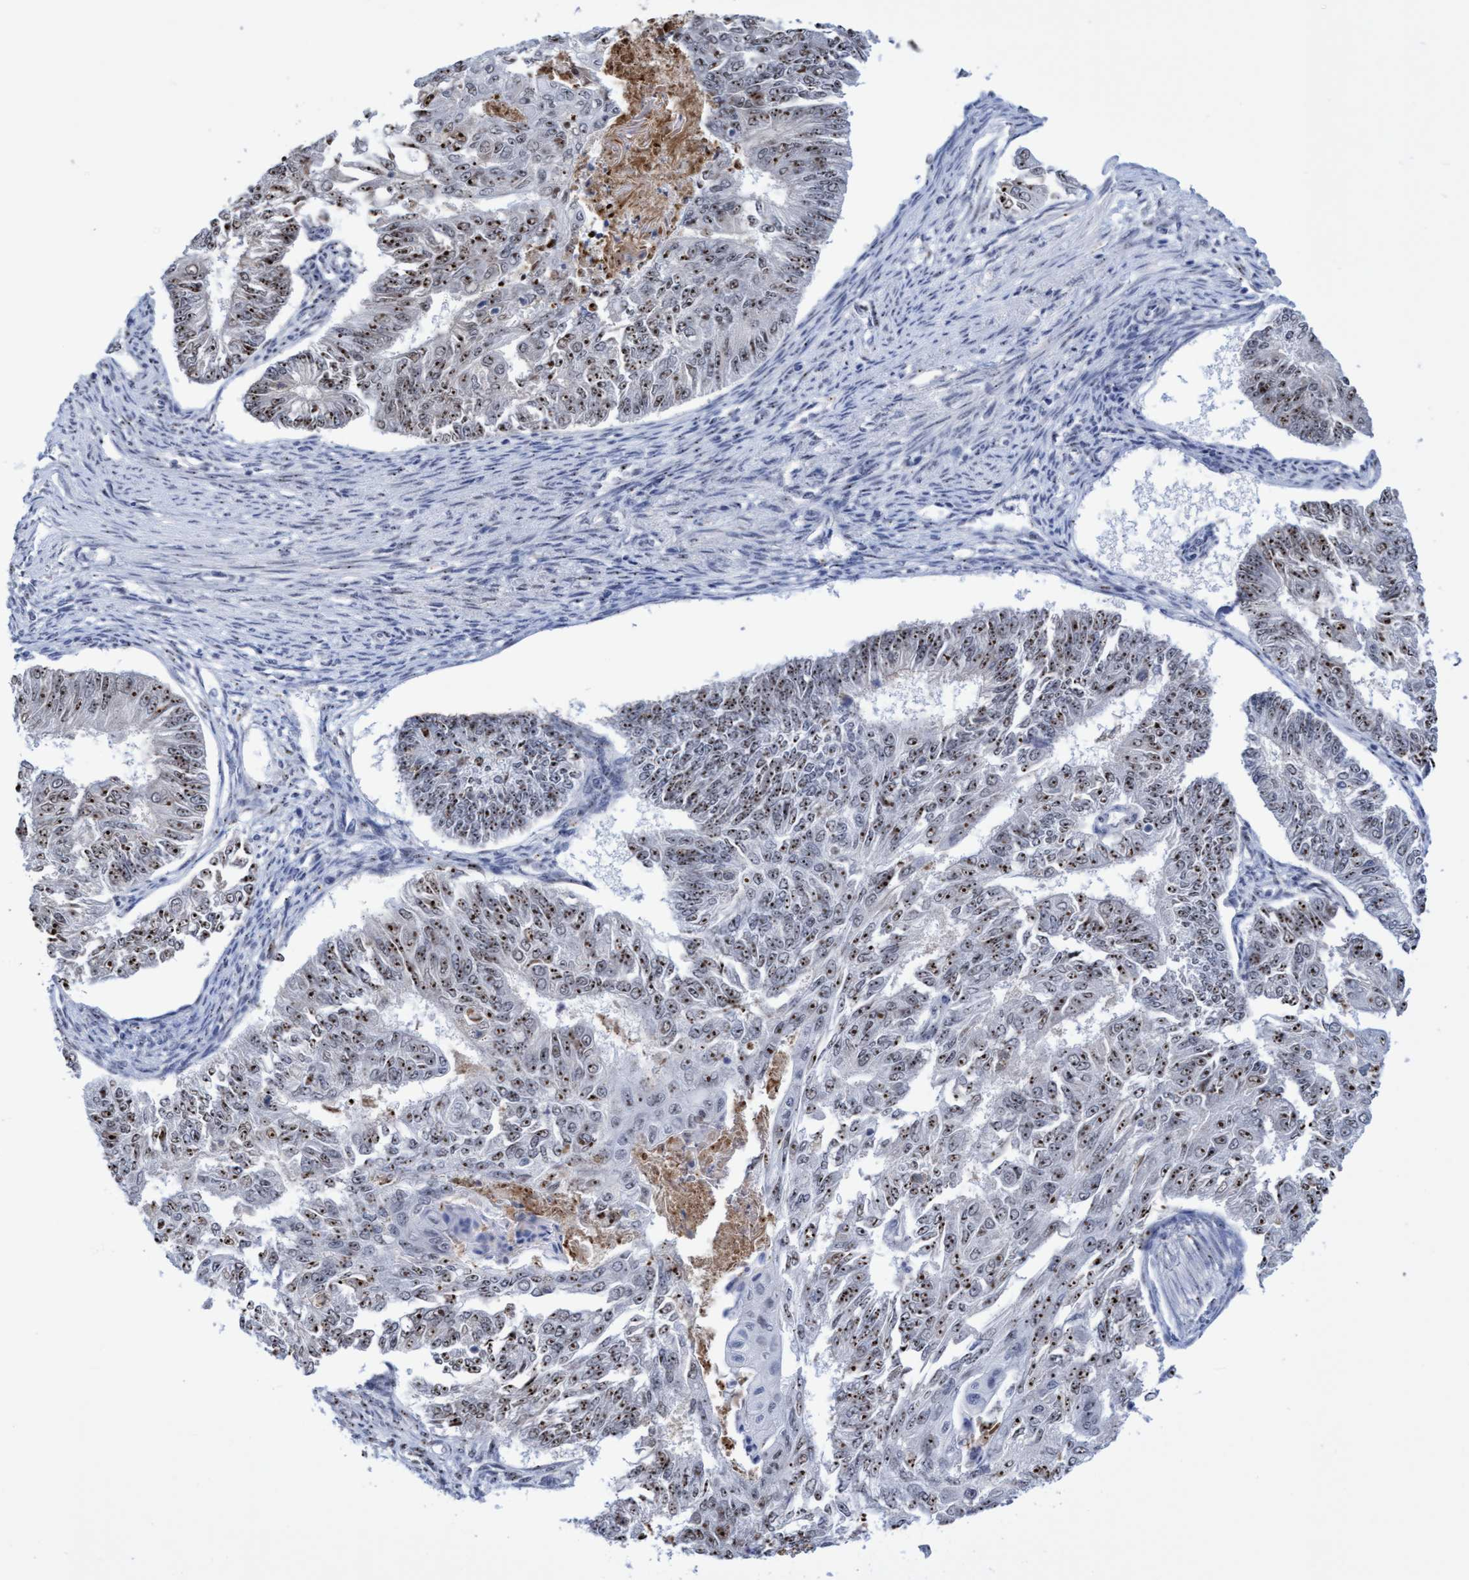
{"staining": {"intensity": "strong", "quantity": ">75%", "location": "nuclear"}, "tissue": "endometrial cancer", "cell_type": "Tumor cells", "image_type": "cancer", "snomed": [{"axis": "morphology", "description": "Adenocarcinoma, NOS"}, {"axis": "topography", "description": "Endometrium"}], "caption": "IHC micrograph of endometrial adenocarcinoma stained for a protein (brown), which demonstrates high levels of strong nuclear staining in about >75% of tumor cells.", "gene": "EFCAB10", "patient": {"sex": "female", "age": 32}}